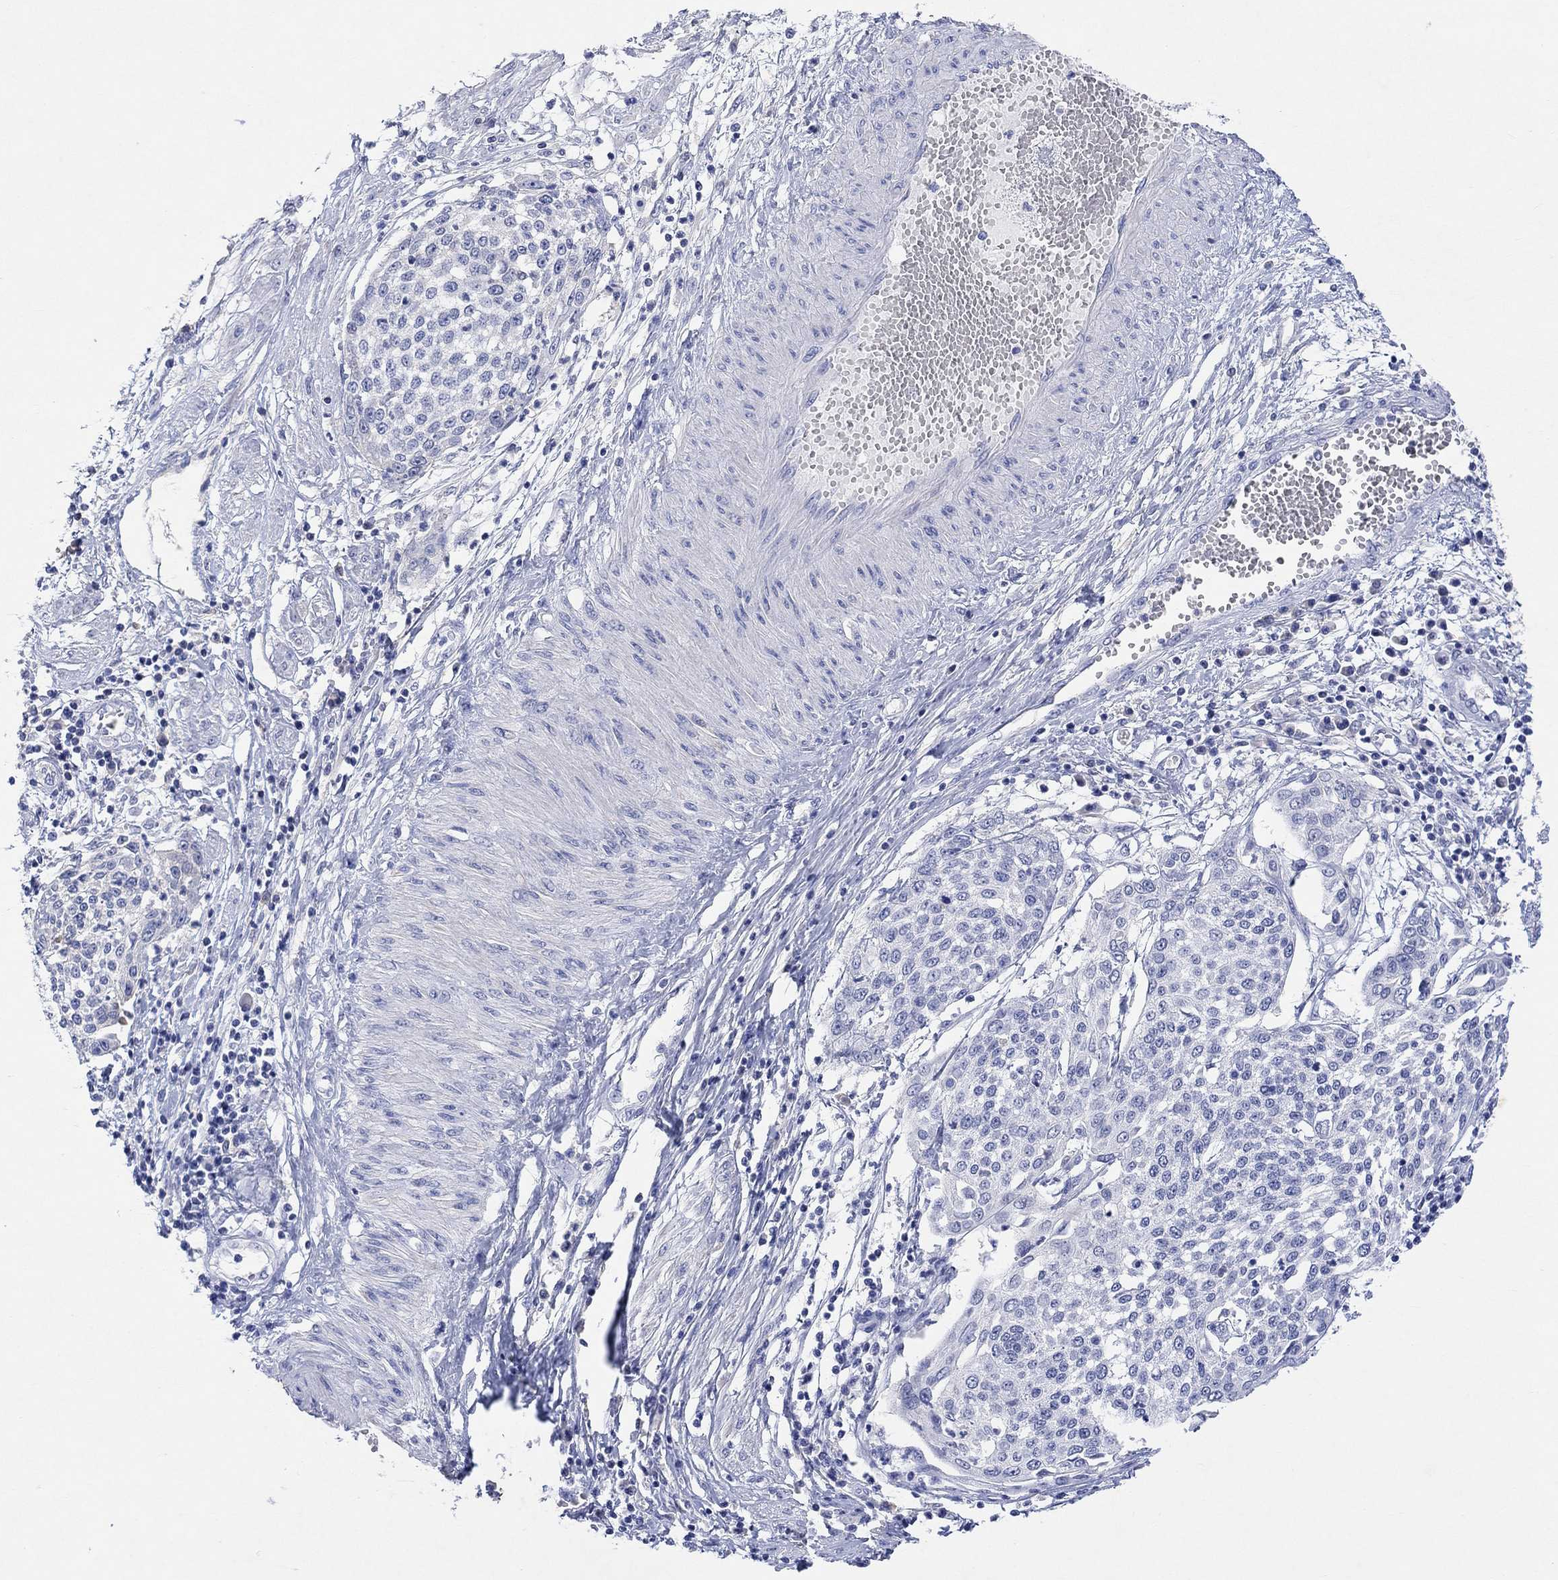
{"staining": {"intensity": "negative", "quantity": "none", "location": "none"}, "tissue": "cervical cancer", "cell_type": "Tumor cells", "image_type": "cancer", "snomed": [{"axis": "morphology", "description": "Squamous cell carcinoma, NOS"}, {"axis": "topography", "description": "Cervix"}], "caption": "A high-resolution micrograph shows immunohistochemistry (IHC) staining of cervical cancer, which displays no significant staining in tumor cells.", "gene": "TYR", "patient": {"sex": "female", "age": 34}}